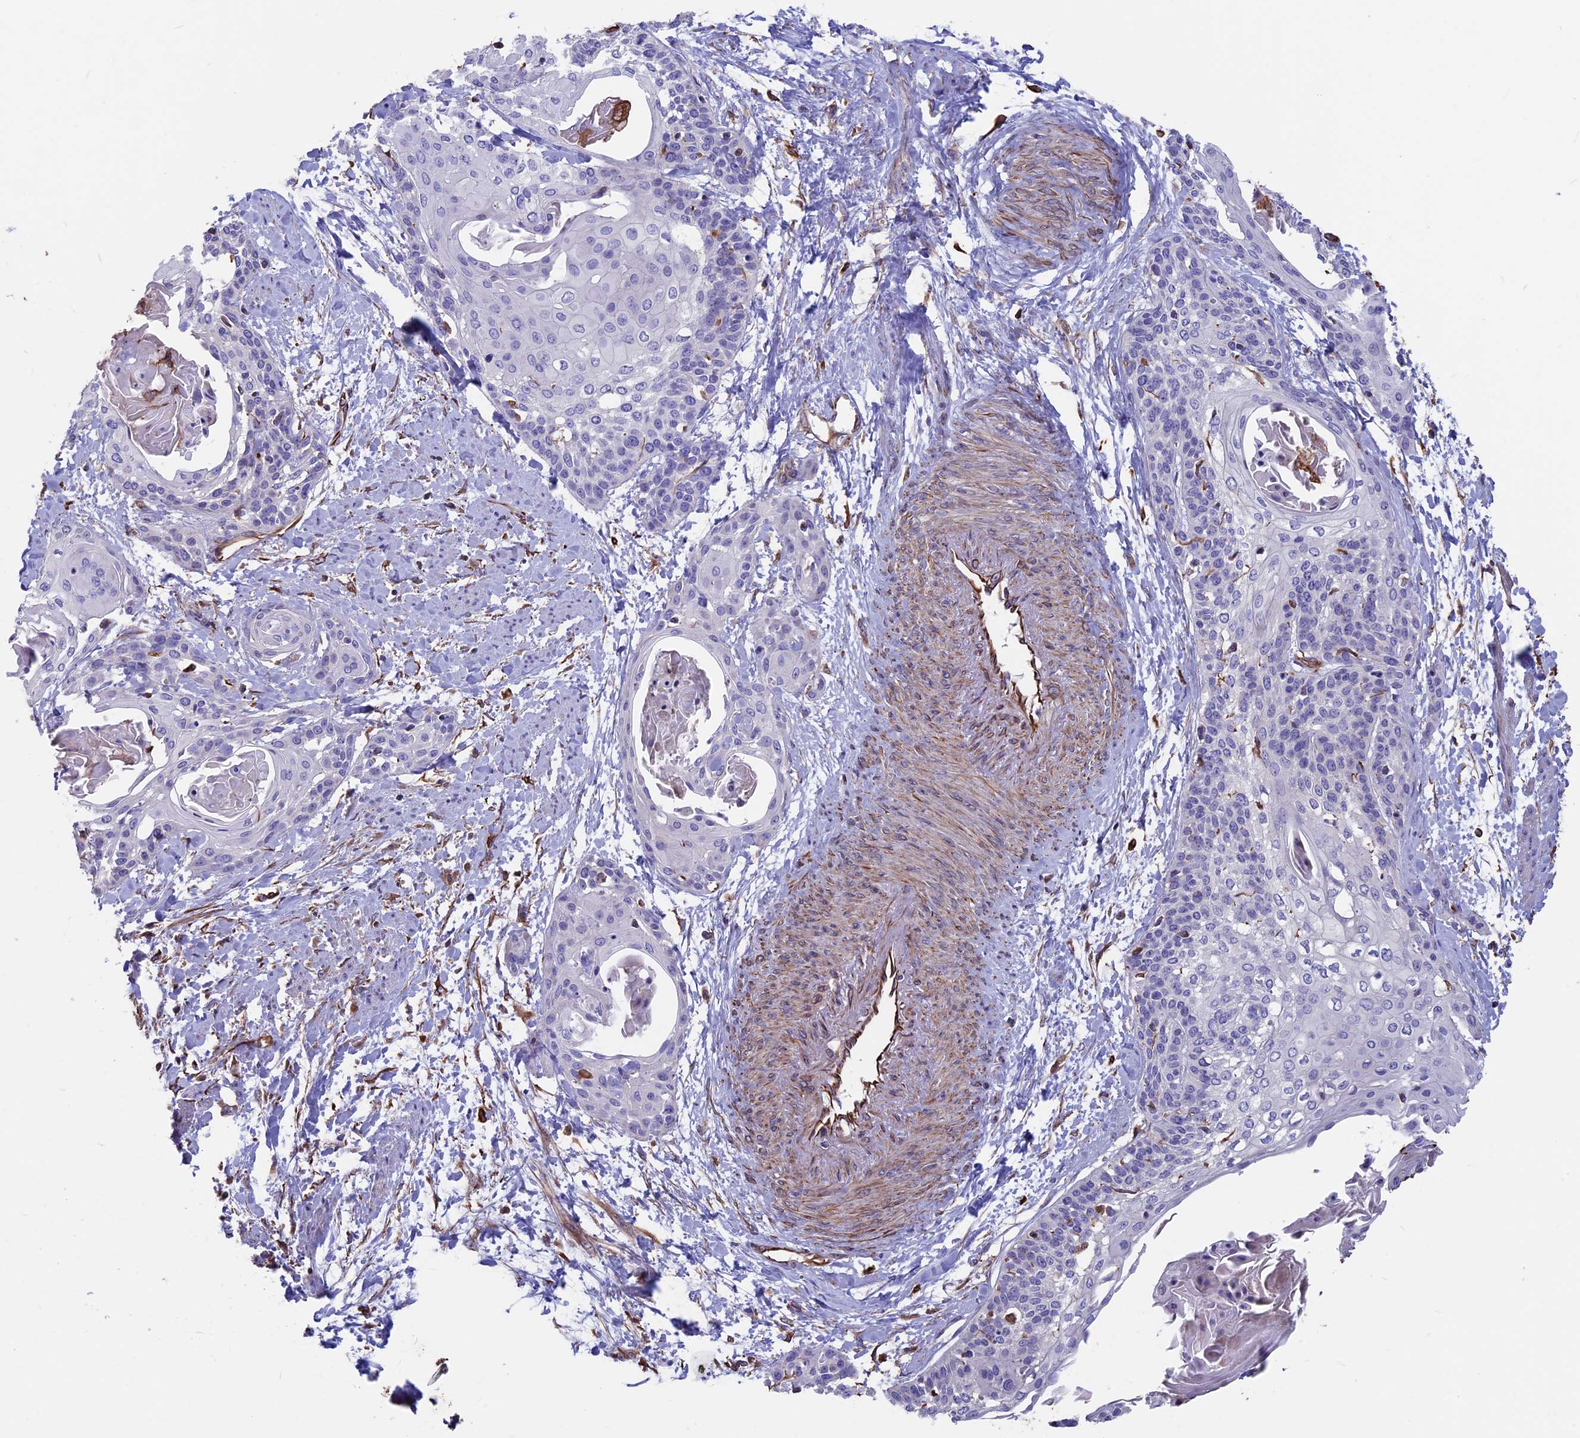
{"staining": {"intensity": "negative", "quantity": "none", "location": "none"}, "tissue": "cervical cancer", "cell_type": "Tumor cells", "image_type": "cancer", "snomed": [{"axis": "morphology", "description": "Squamous cell carcinoma, NOS"}, {"axis": "topography", "description": "Cervix"}], "caption": "Immunohistochemistry (IHC) of cervical cancer (squamous cell carcinoma) exhibits no expression in tumor cells.", "gene": "SEH1L", "patient": {"sex": "female", "age": 57}}